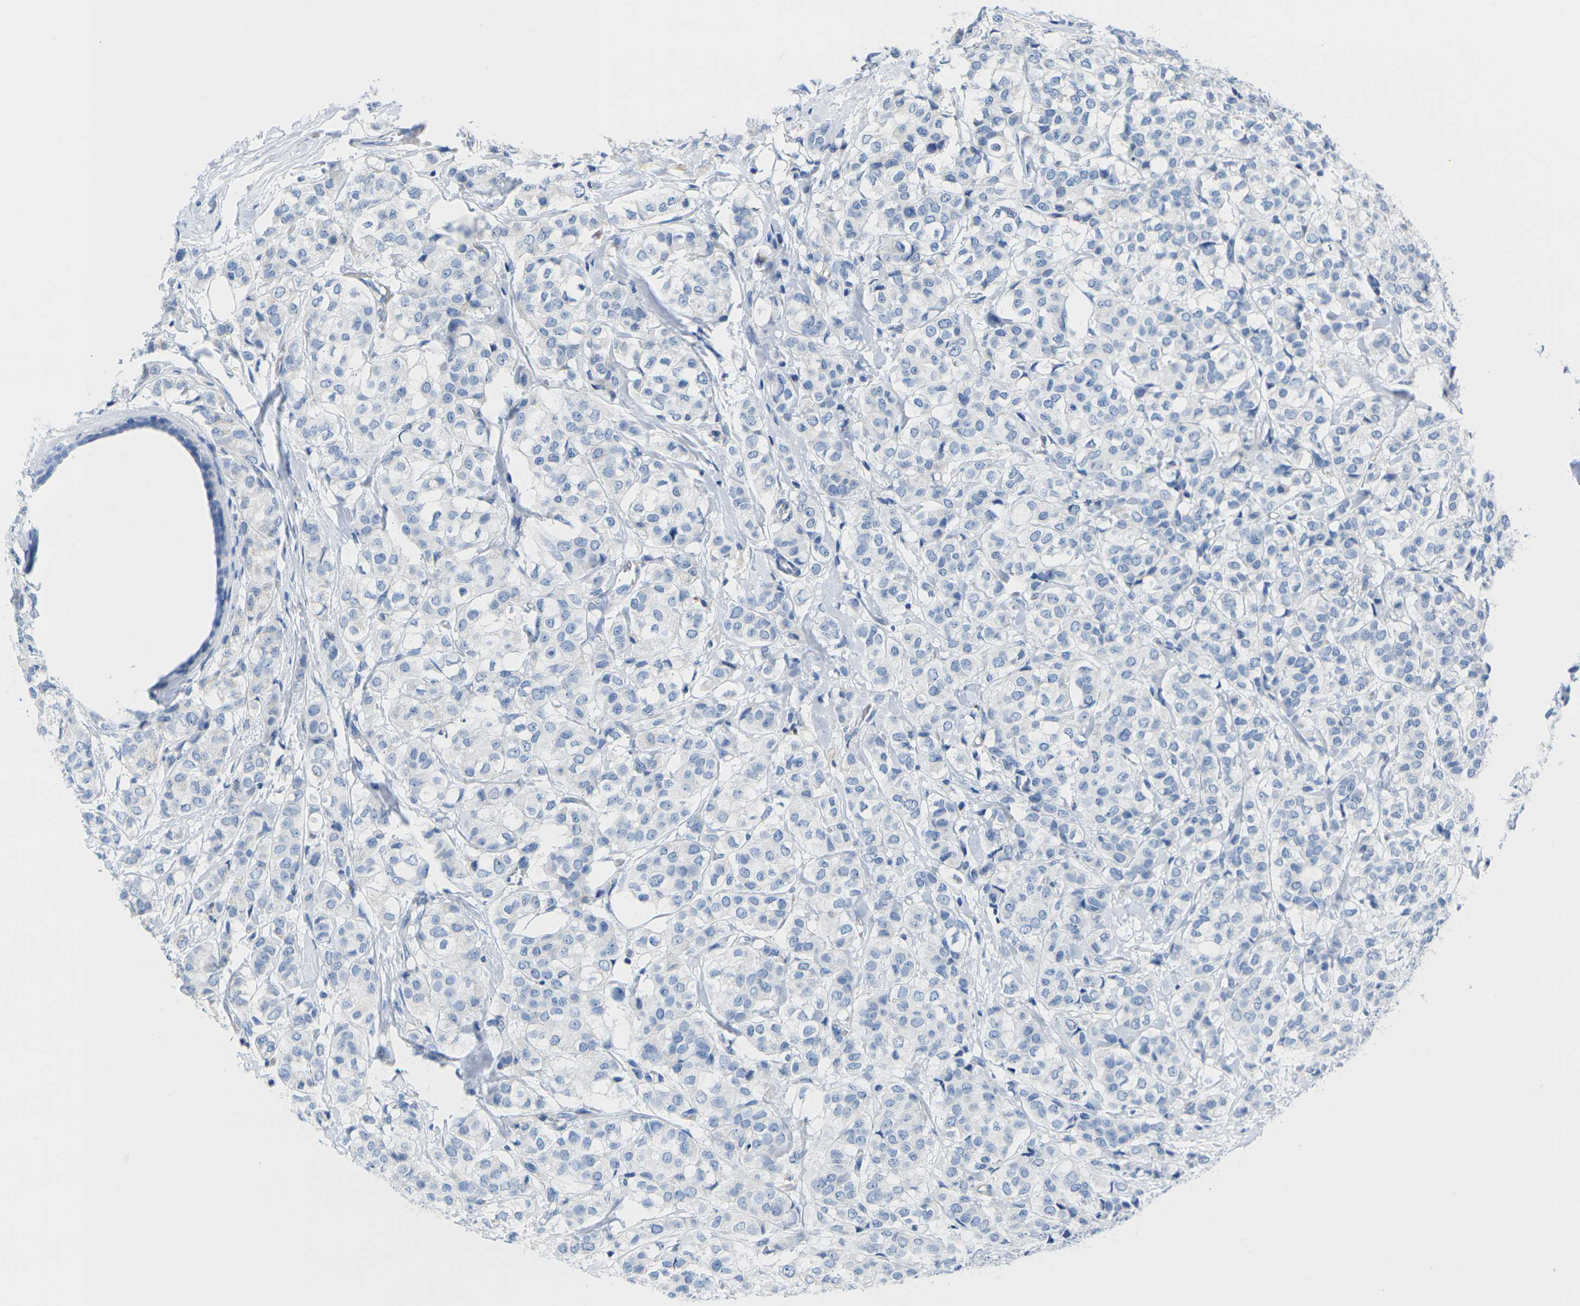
{"staining": {"intensity": "negative", "quantity": "none", "location": "none"}, "tissue": "breast cancer", "cell_type": "Tumor cells", "image_type": "cancer", "snomed": [{"axis": "morphology", "description": "Lobular carcinoma"}, {"axis": "topography", "description": "Breast"}], "caption": "Immunohistochemistry micrograph of neoplastic tissue: breast lobular carcinoma stained with DAB (3,3'-diaminobenzidine) shows no significant protein staining in tumor cells.", "gene": "TMEM204", "patient": {"sex": "female", "age": 60}}